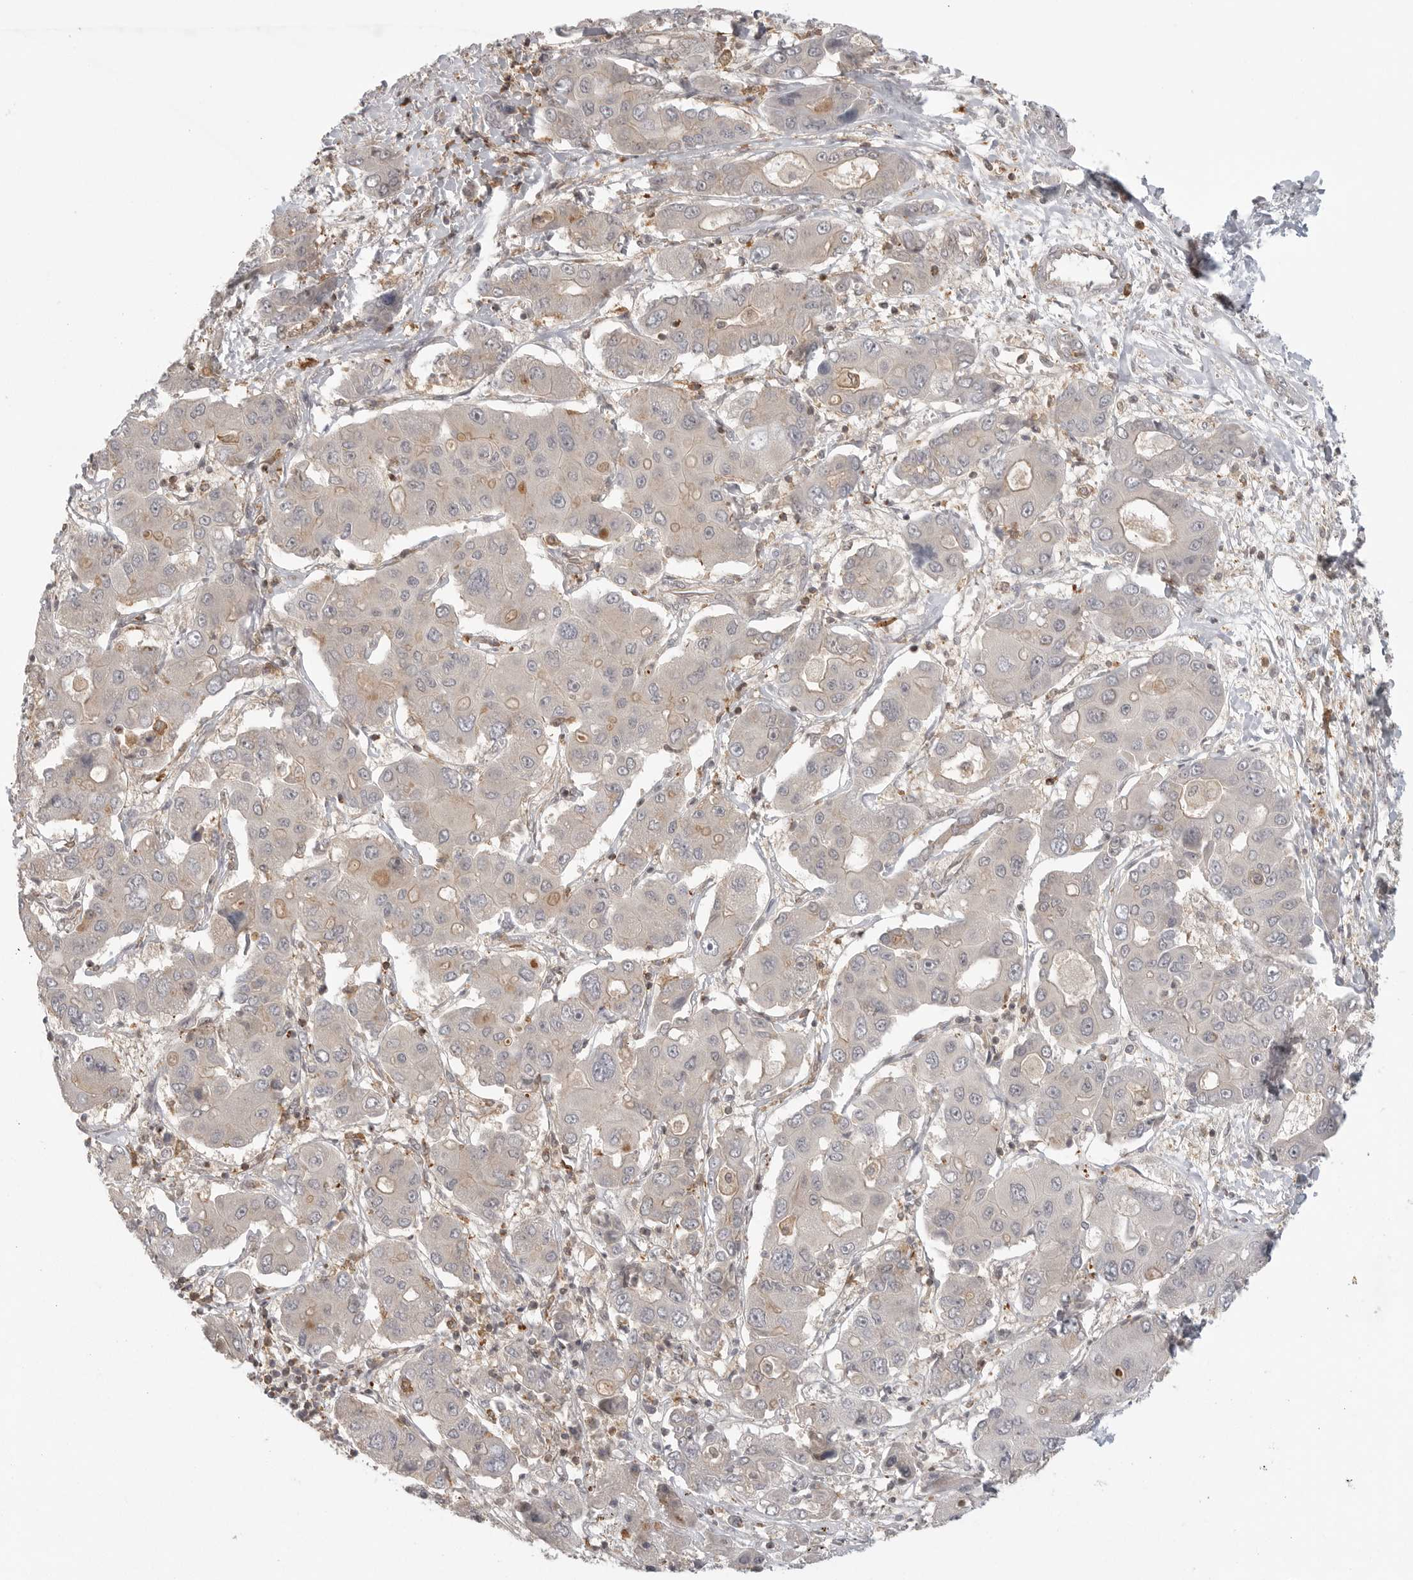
{"staining": {"intensity": "weak", "quantity": "25%-75%", "location": "cytoplasmic/membranous"}, "tissue": "liver cancer", "cell_type": "Tumor cells", "image_type": "cancer", "snomed": [{"axis": "morphology", "description": "Cholangiocarcinoma"}, {"axis": "topography", "description": "Liver"}], "caption": "Protein expression analysis of human liver cancer reveals weak cytoplasmic/membranous positivity in about 25%-75% of tumor cells. (IHC, brightfield microscopy, high magnification).", "gene": "DBNL", "patient": {"sex": "male", "age": 67}}